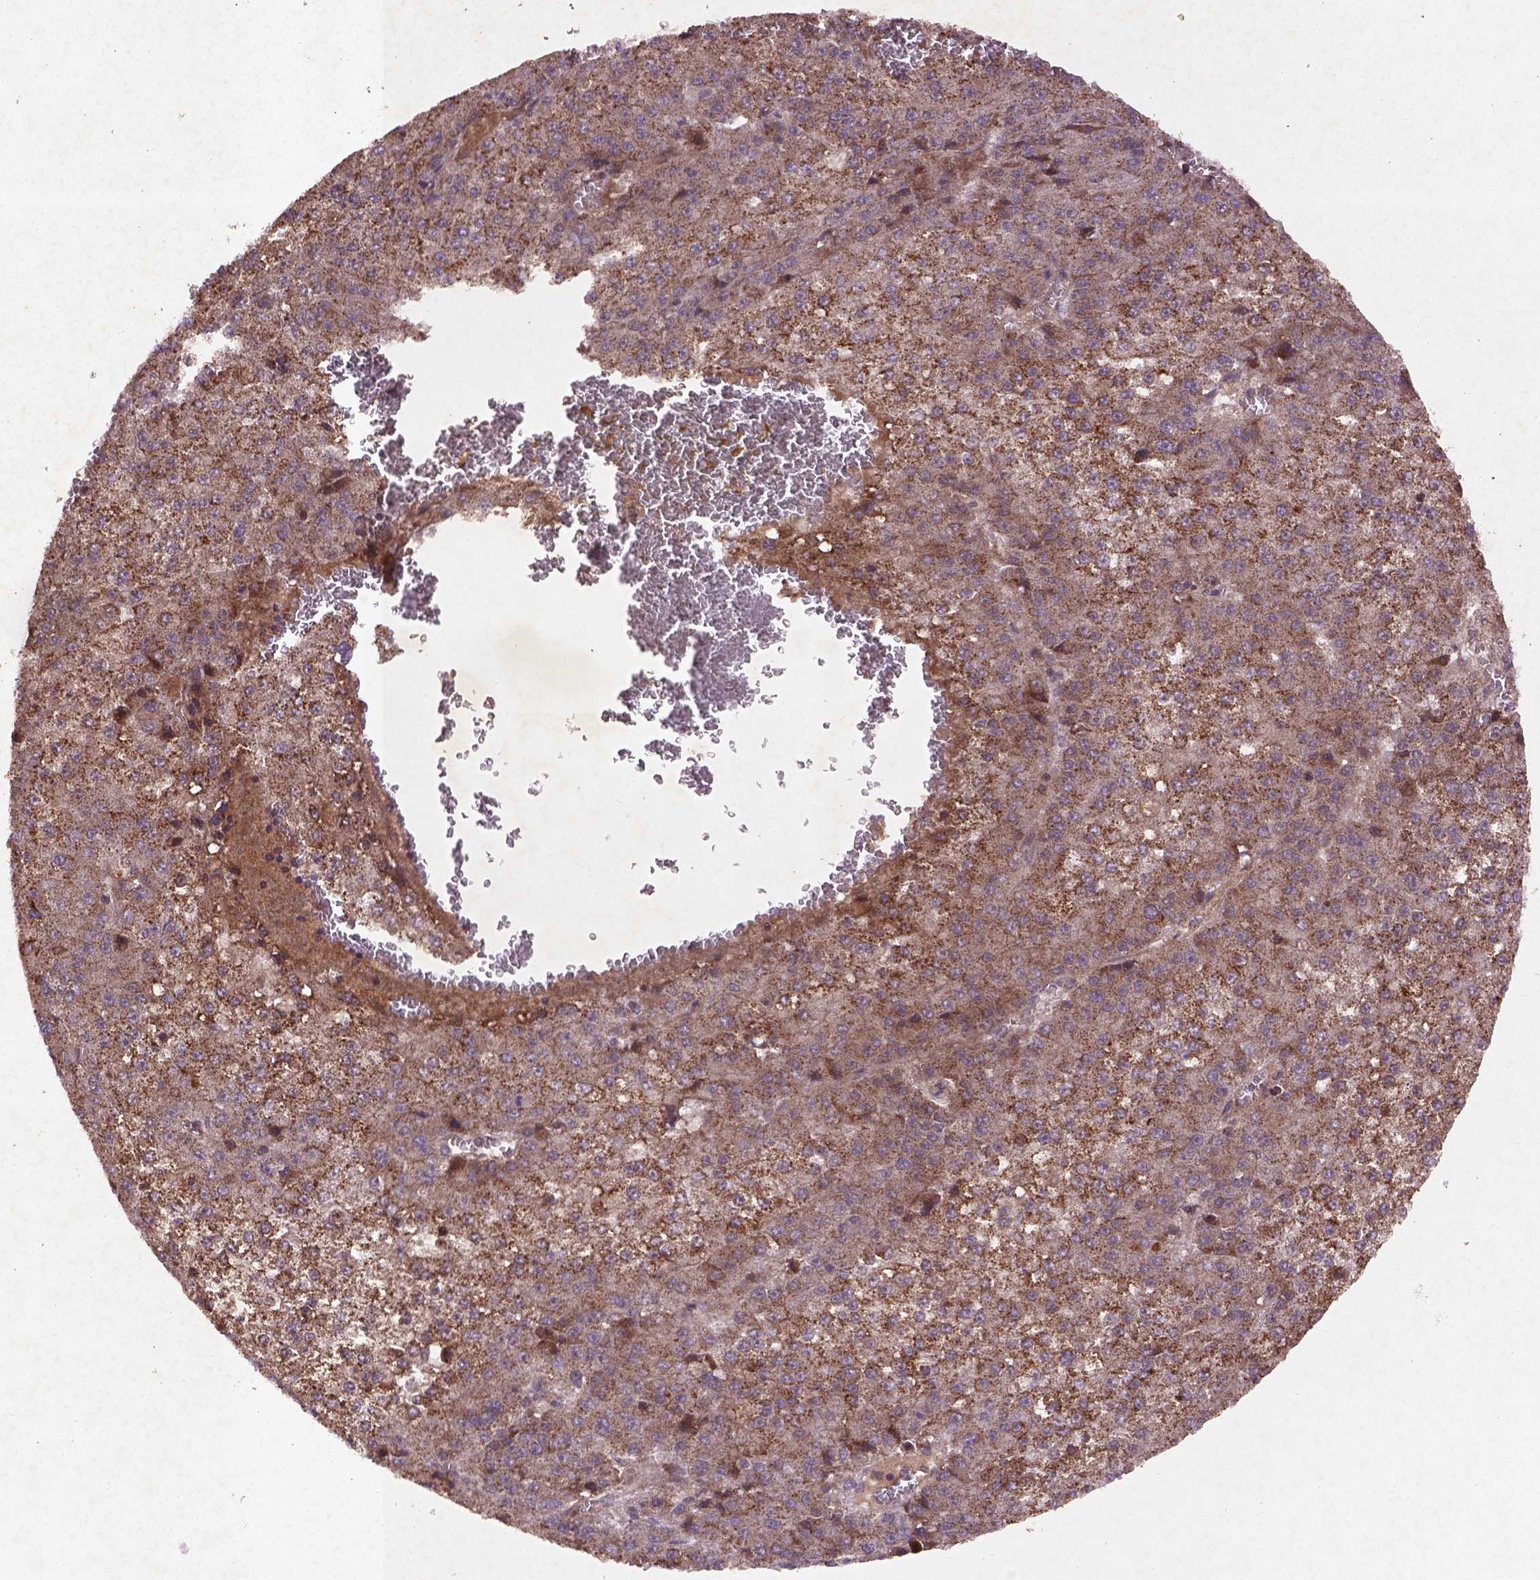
{"staining": {"intensity": "weak", "quantity": ">75%", "location": "cytoplasmic/membranous"}, "tissue": "liver cancer", "cell_type": "Tumor cells", "image_type": "cancer", "snomed": [{"axis": "morphology", "description": "Carcinoma, Hepatocellular, NOS"}, {"axis": "topography", "description": "Liver"}], "caption": "DAB (3,3'-diaminobenzidine) immunohistochemical staining of human hepatocellular carcinoma (liver) exhibits weak cytoplasmic/membranous protein staining in about >75% of tumor cells.", "gene": "NIPAL2", "patient": {"sex": "female", "age": 73}}